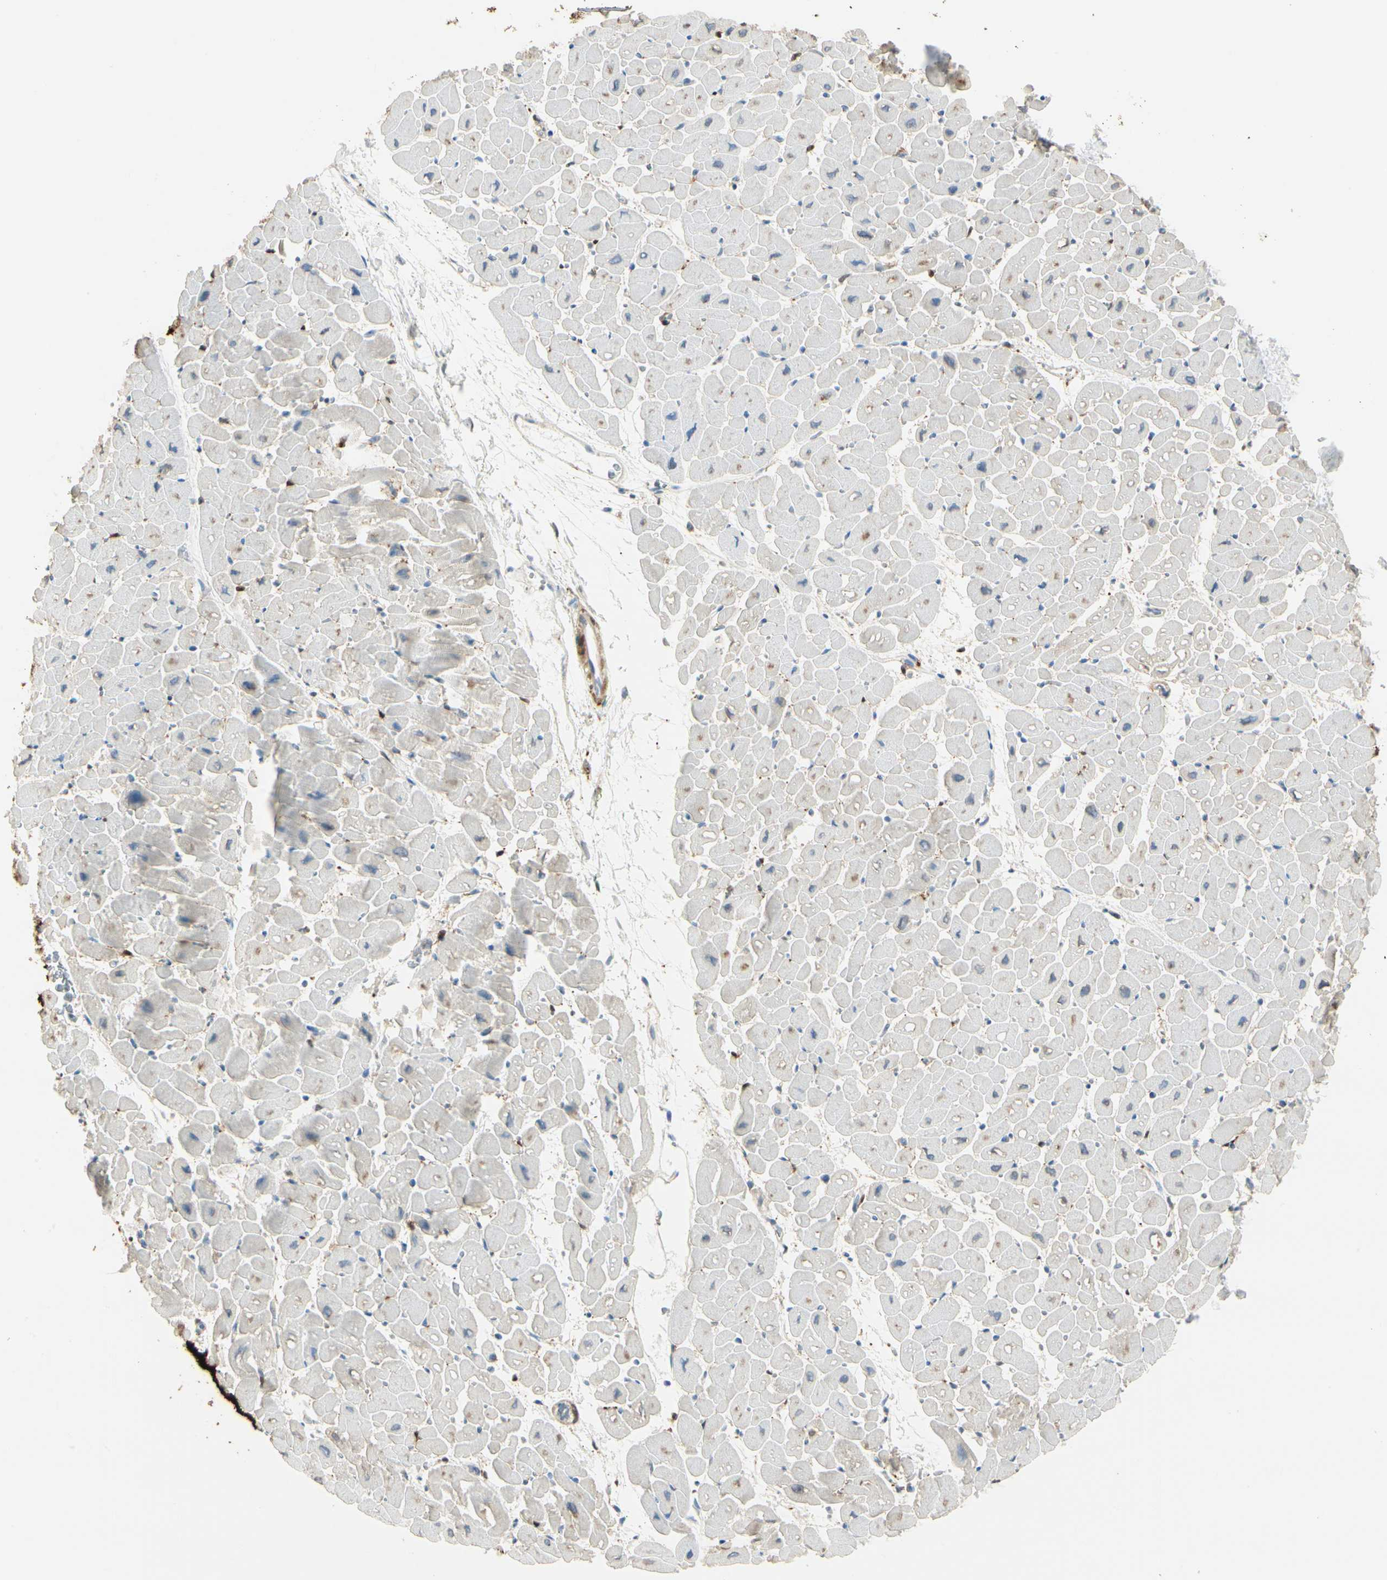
{"staining": {"intensity": "weak", "quantity": "25%-75%", "location": "cytoplasmic/membranous"}, "tissue": "heart muscle", "cell_type": "Cardiomyocytes", "image_type": "normal", "snomed": [{"axis": "morphology", "description": "Normal tissue, NOS"}, {"axis": "topography", "description": "Heart"}], "caption": "Immunohistochemistry (IHC) (DAB (3,3'-diaminobenzidine)) staining of benign heart muscle displays weak cytoplasmic/membranous protein positivity in about 25%-75% of cardiomyocytes.", "gene": "AMPH", "patient": {"sex": "male", "age": 45}}